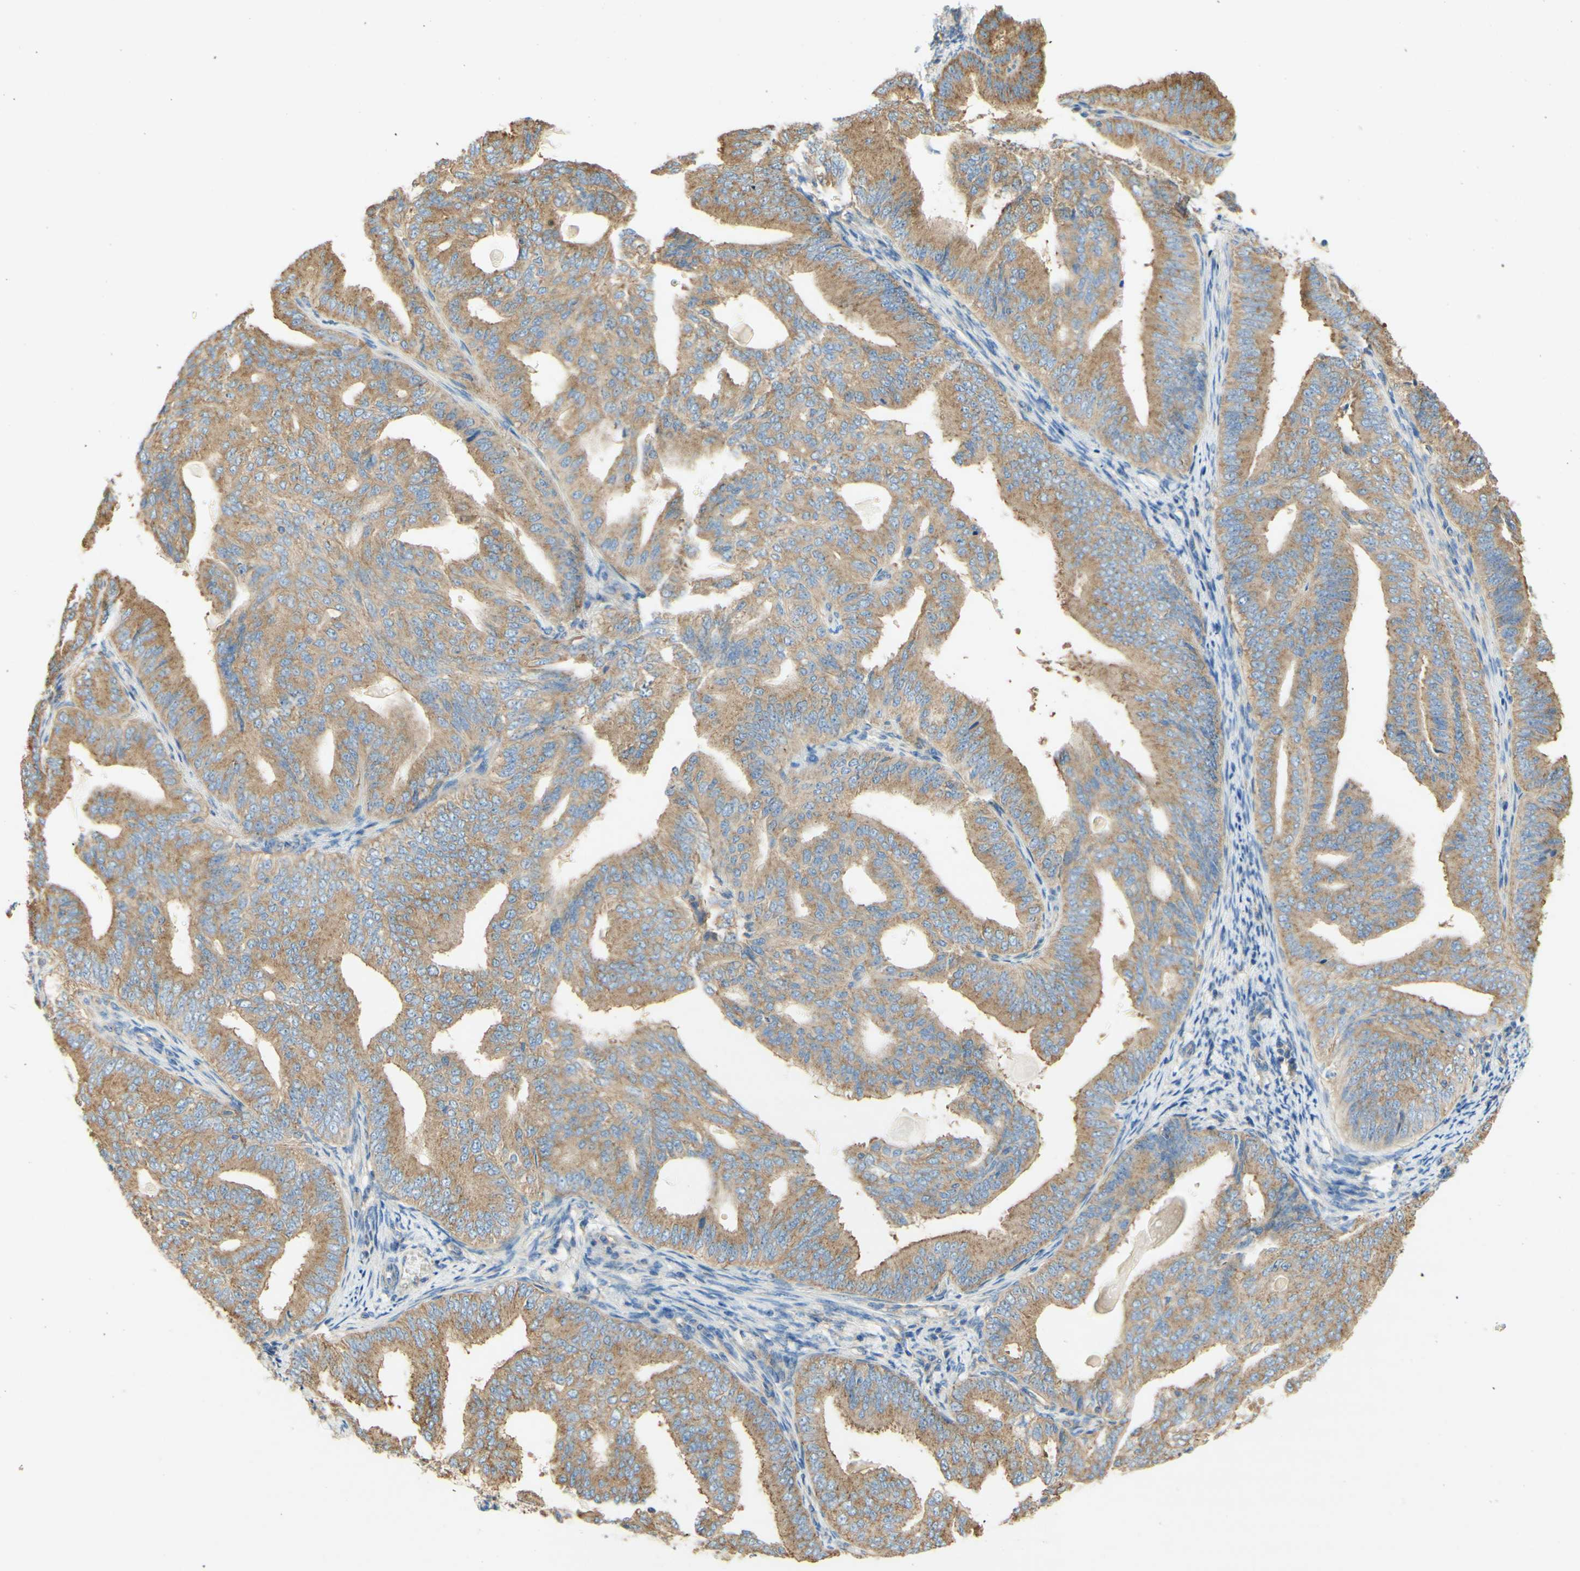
{"staining": {"intensity": "moderate", "quantity": ">75%", "location": "cytoplasmic/membranous"}, "tissue": "endometrial cancer", "cell_type": "Tumor cells", "image_type": "cancer", "snomed": [{"axis": "morphology", "description": "Adenocarcinoma, NOS"}, {"axis": "topography", "description": "Endometrium"}], "caption": "Immunohistochemistry (IHC) image of human adenocarcinoma (endometrial) stained for a protein (brown), which shows medium levels of moderate cytoplasmic/membranous staining in approximately >75% of tumor cells.", "gene": "CLTC", "patient": {"sex": "female", "age": 58}}